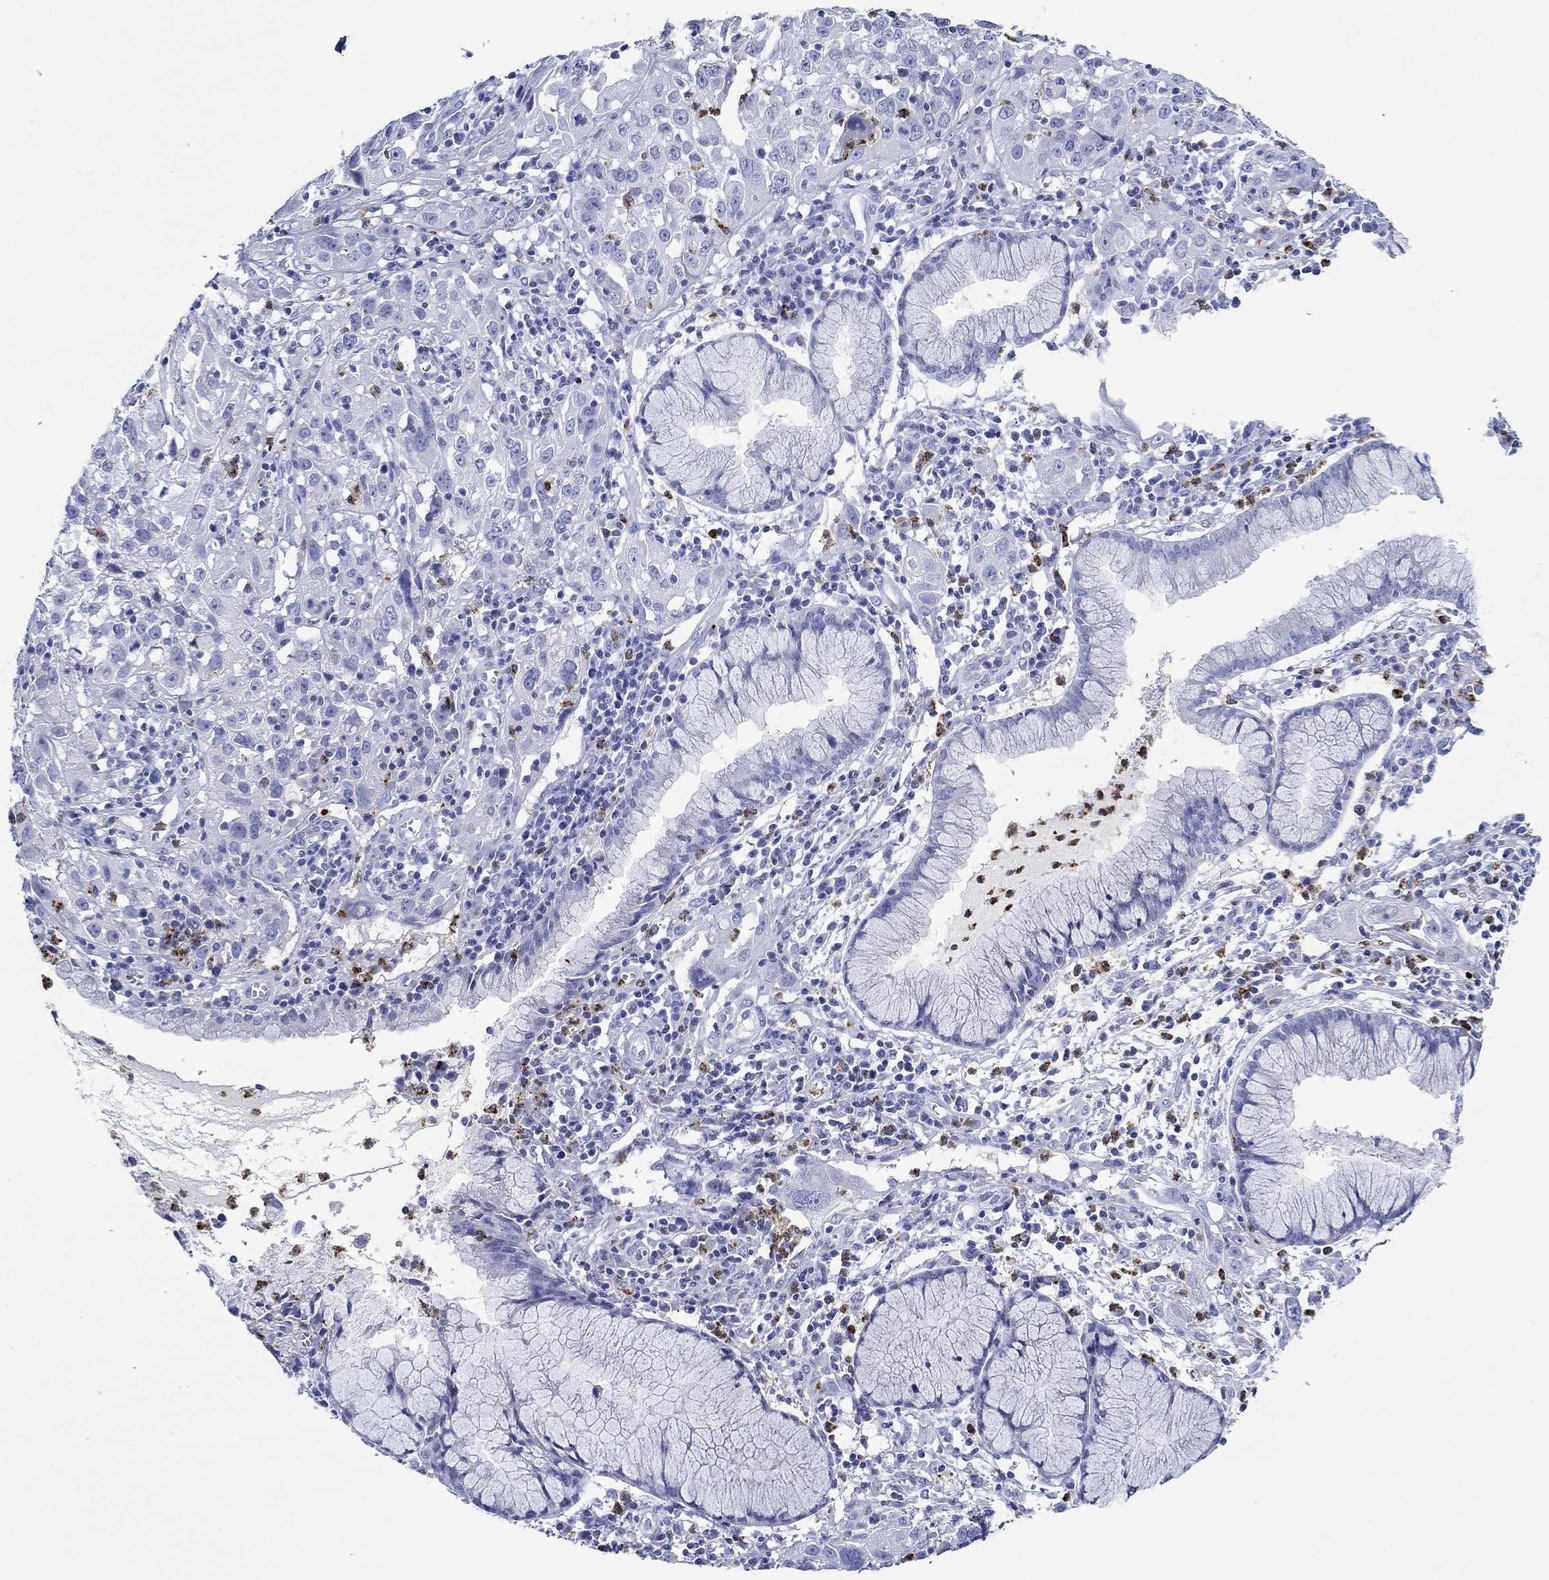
{"staining": {"intensity": "negative", "quantity": "none", "location": "none"}, "tissue": "cervical cancer", "cell_type": "Tumor cells", "image_type": "cancer", "snomed": [{"axis": "morphology", "description": "Squamous cell carcinoma, NOS"}, {"axis": "topography", "description": "Cervix"}], "caption": "IHC image of human cervical squamous cell carcinoma stained for a protein (brown), which shows no expression in tumor cells.", "gene": "EPX", "patient": {"sex": "female", "age": 32}}